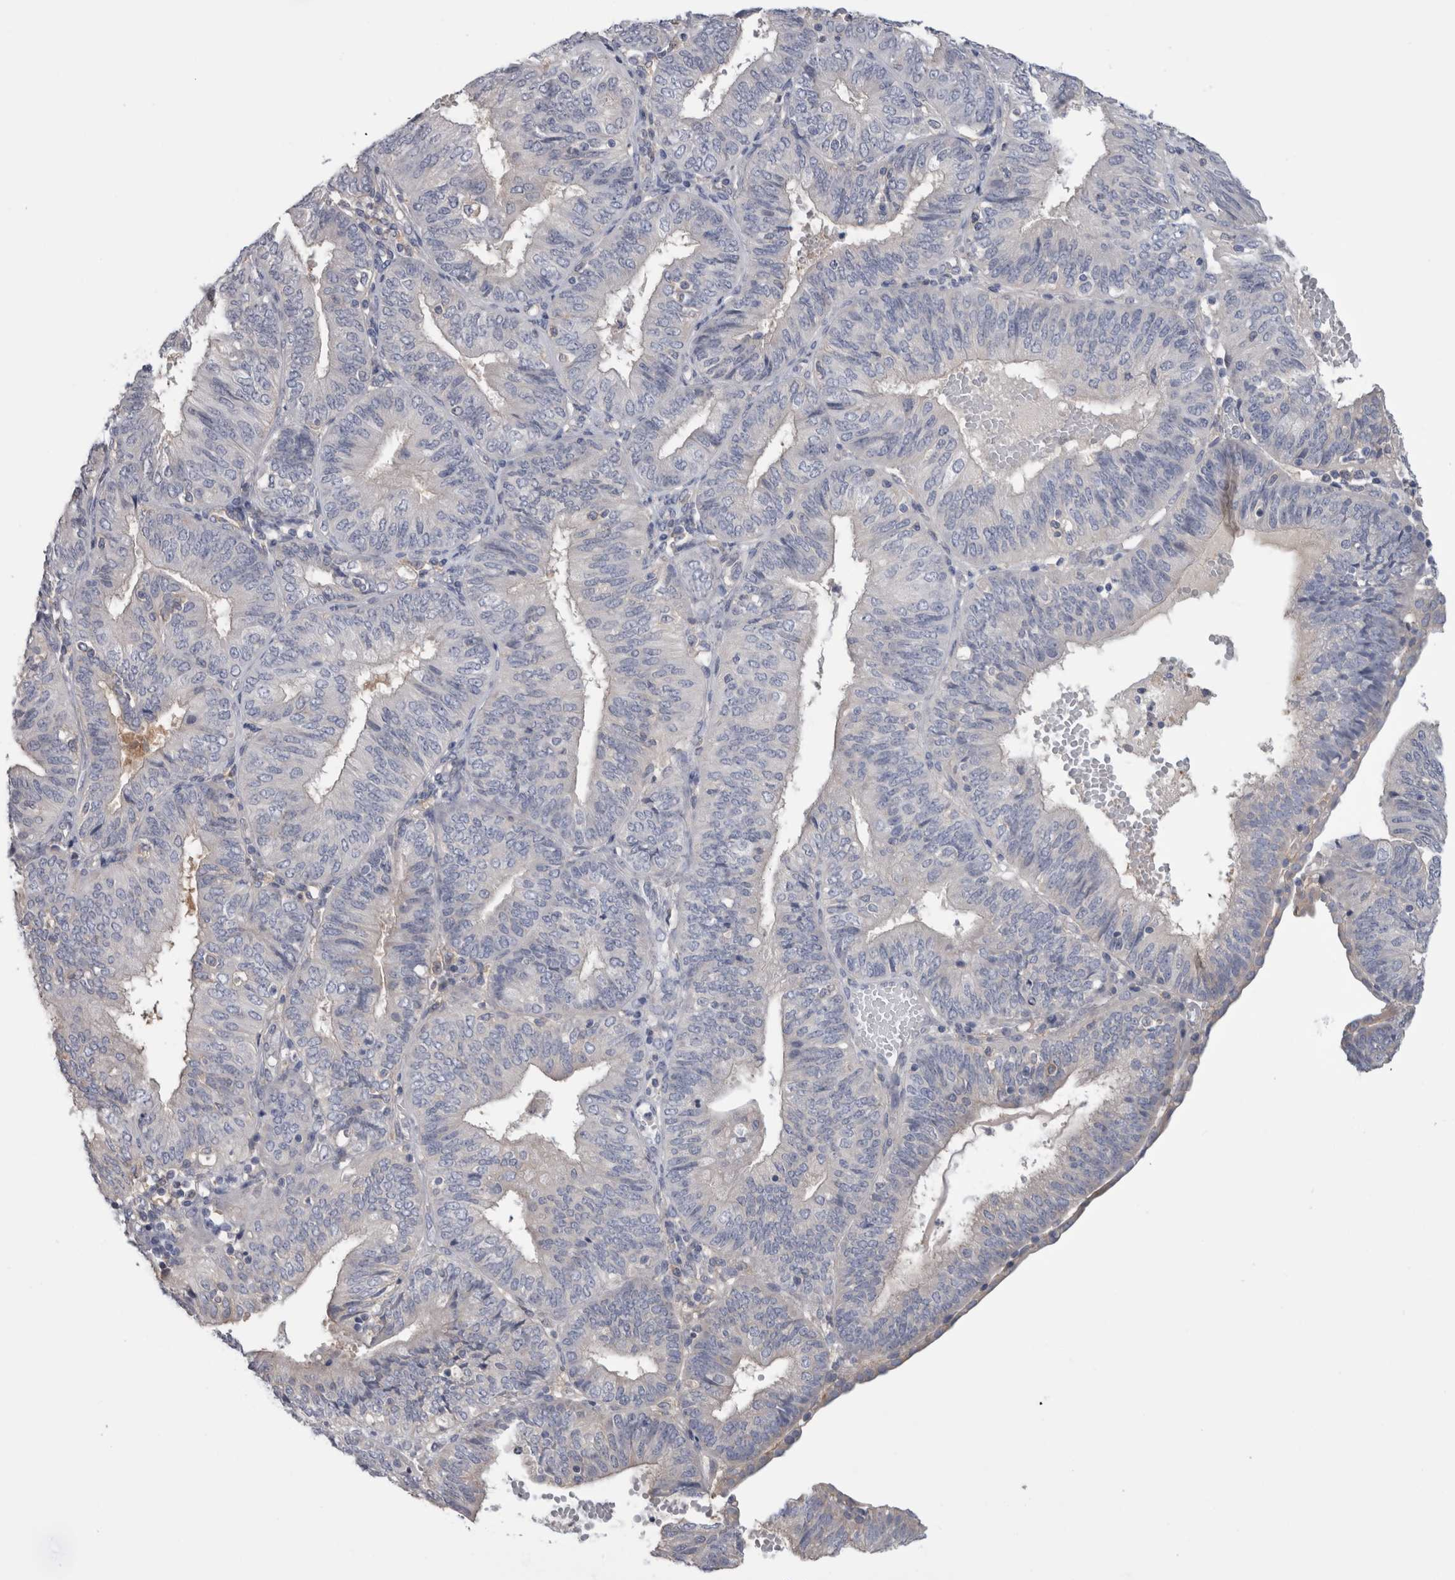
{"staining": {"intensity": "negative", "quantity": "none", "location": "none"}, "tissue": "endometrial cancer", "cell_type": "Tumor cells", "image_type": "cancer", "snomed": [{"axis": "morphology", "description": "Adenocarcinoma, NOS"}, {"axis": "topography", "description": "Endometrium"}], "caption": "Protein analysis of endometrial cancer (adenocarcinoma) displays no significant expression in tumor cells.", "gene": "SCRN1", "patient": {"sex": "female", "age": 58}}